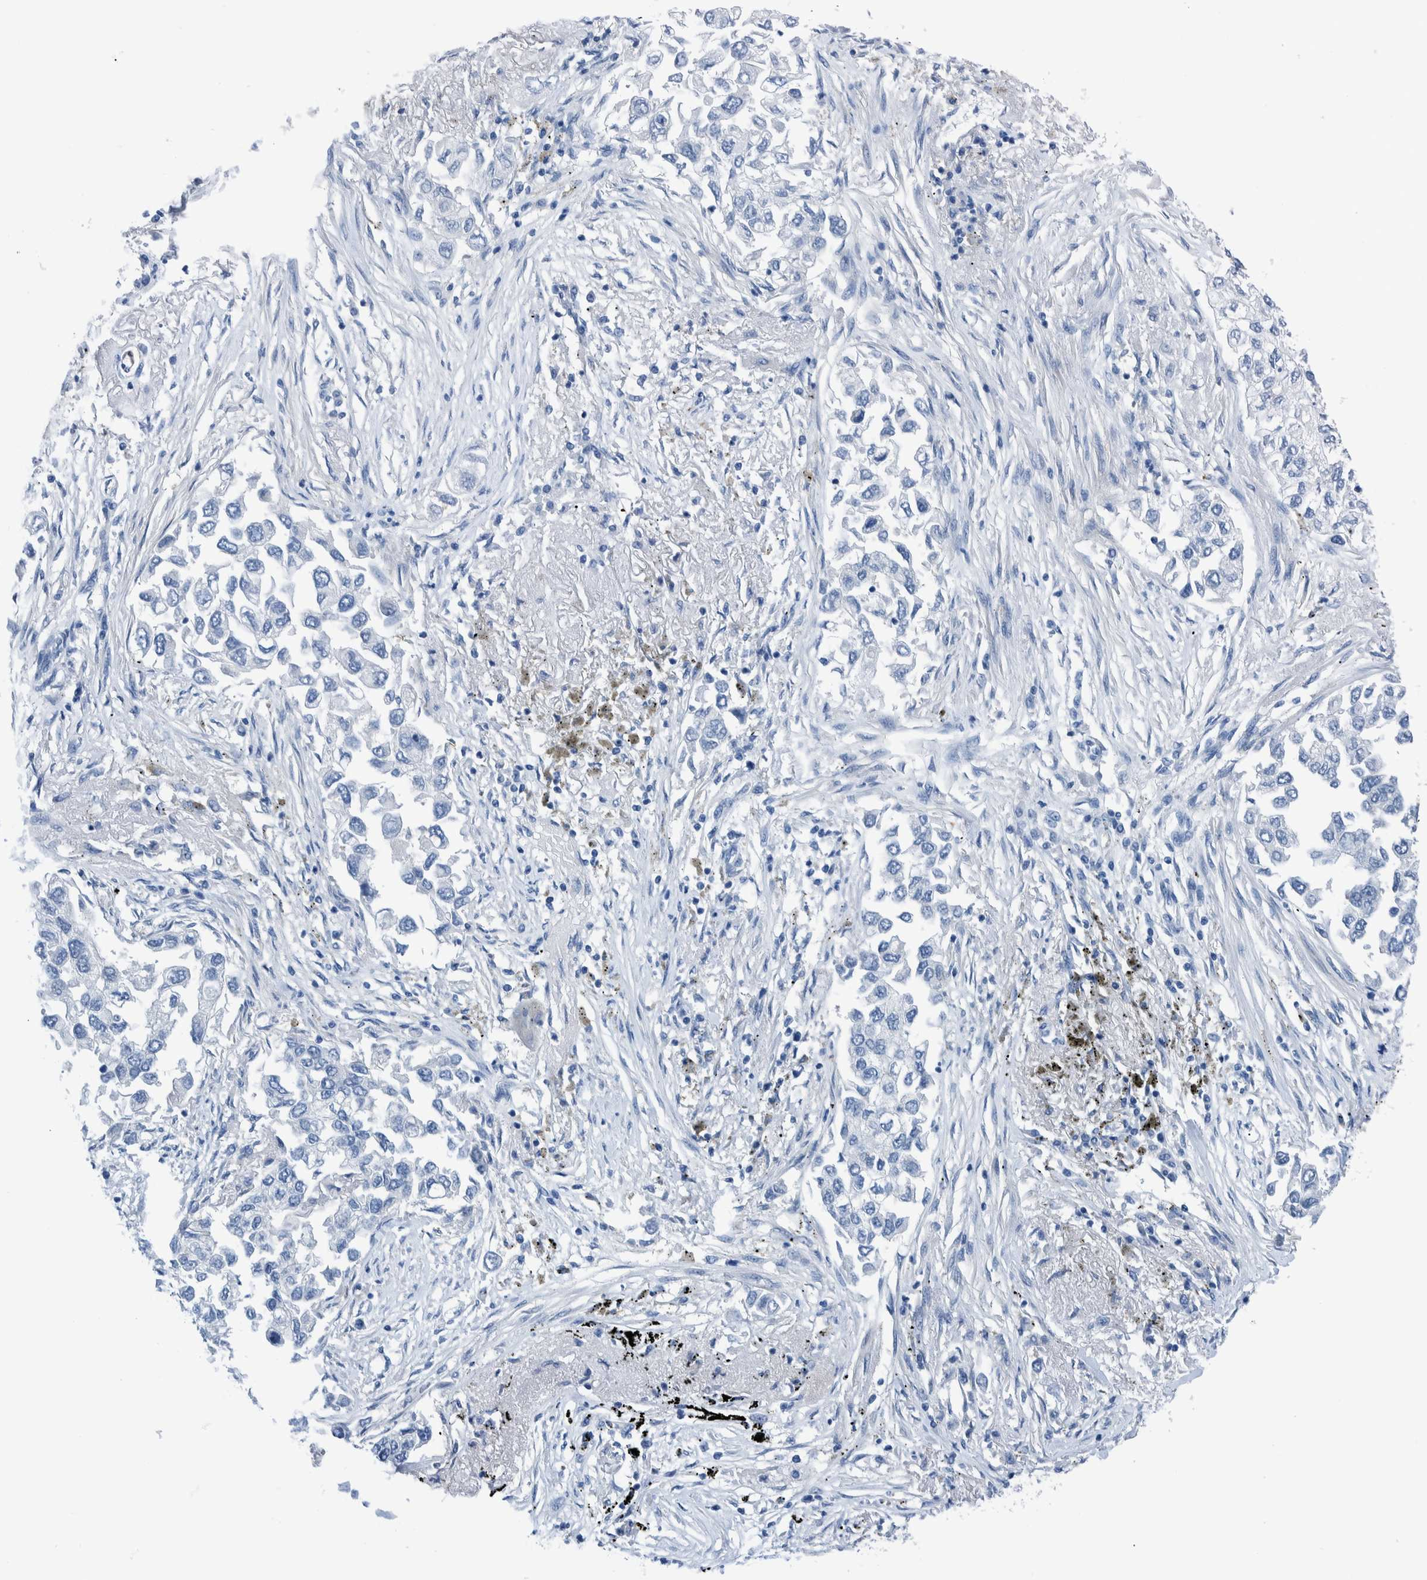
{"staining": {"intensity": "negative", "quantity": "none", "location": "none"}, "tissue": "lung cancer", "cell_type": "Tumor cells", "image_type": "cancer", "snomed": [{"axis": "morphology", "description": "Inflammation, NOS"}, {"axis": "morphology", "description": "Adenocarcinoma, NOS"}, {"axis": "topography", "description": "Lung"}], "caption": "This is an IHC histopathology image of human lung adenocarcinoma. There is no positivity in tumor cells.", "gene": "IDO1", "patient": {"sex": "male", "age": 63}}